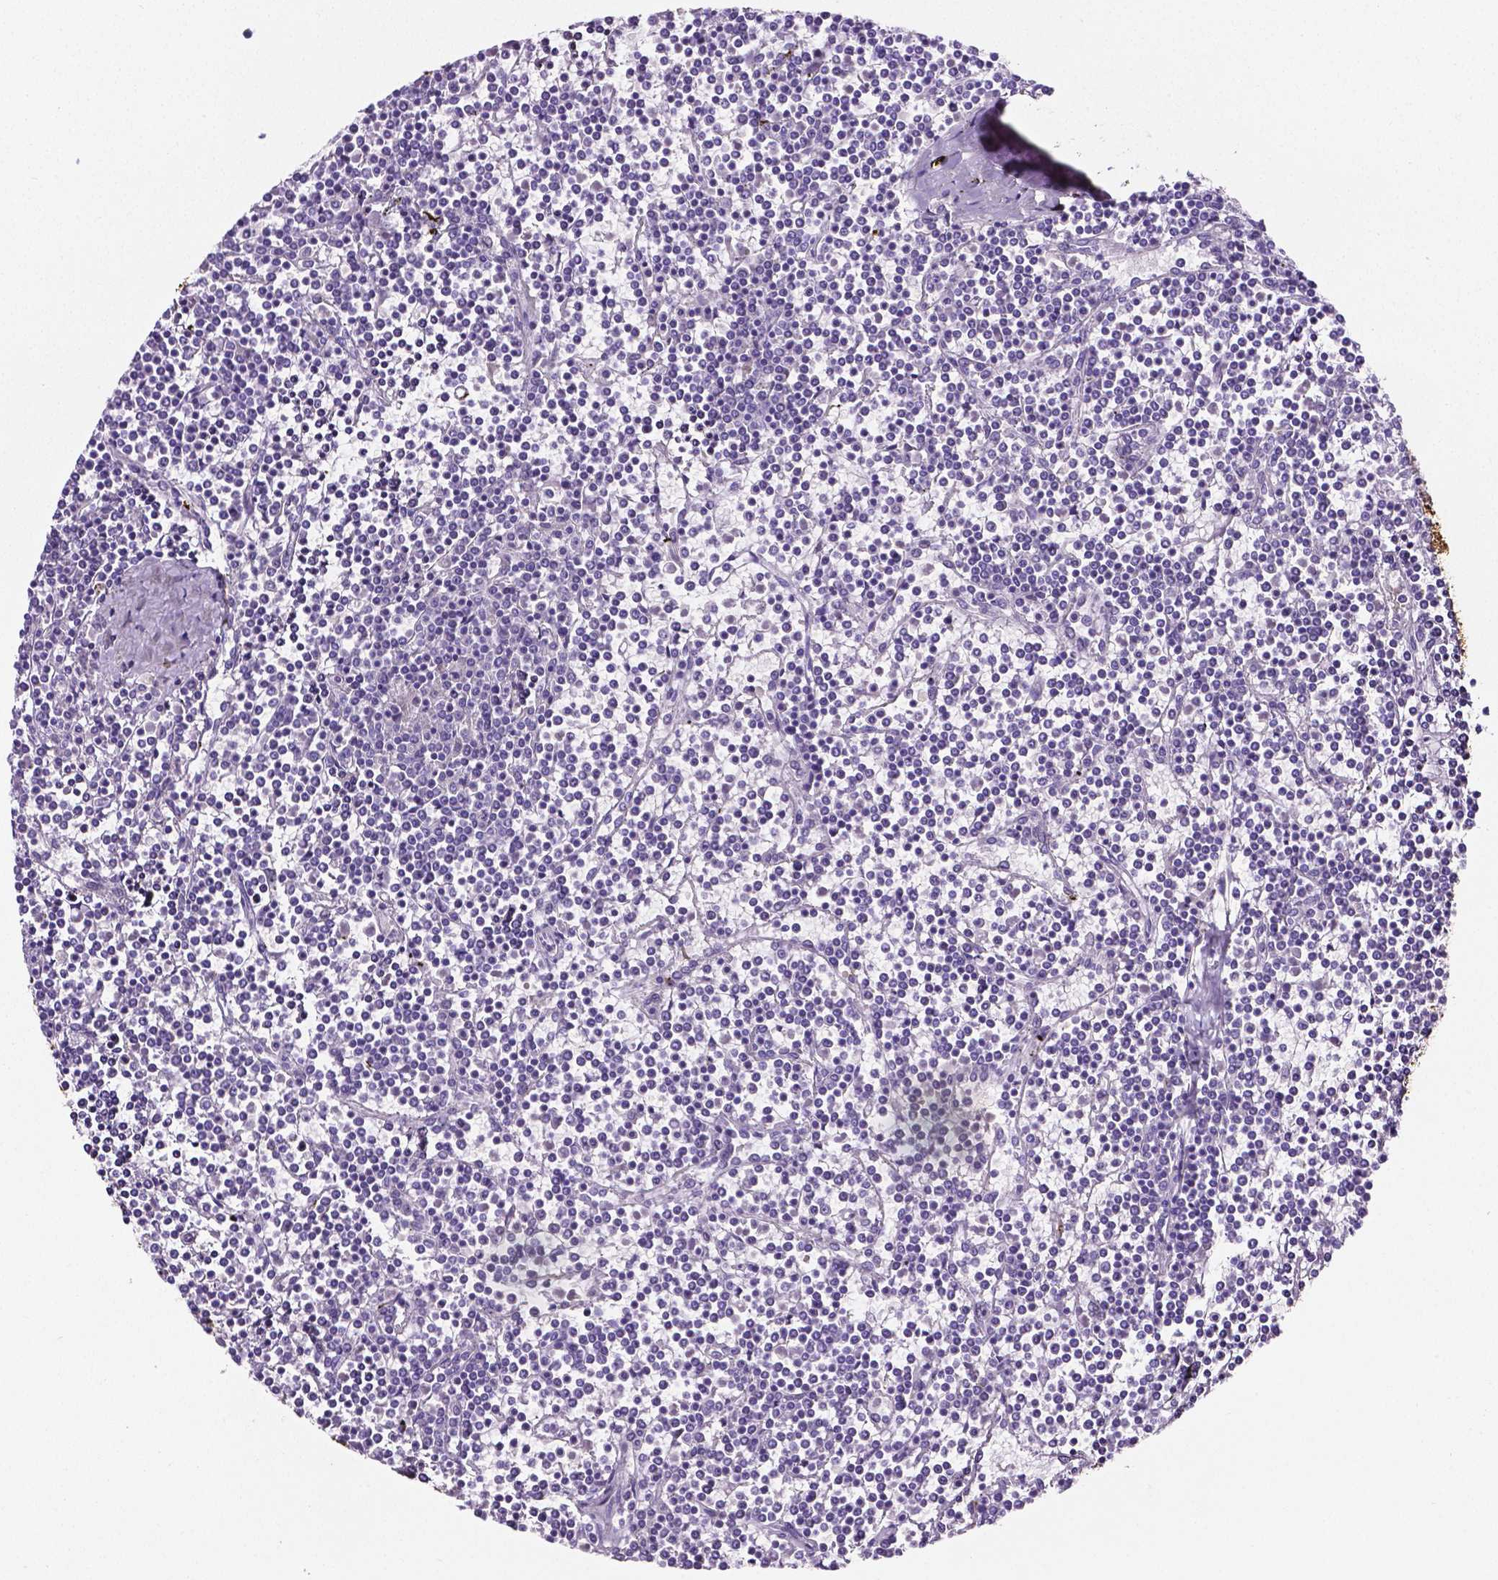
{"staining": {"intensity": "negative", "quantity": "none", "location": "none"}, "tissue": "lymphoma", "cell_type": "Tumor cells", "image_type": "cancer", "snomed": [{"axis": "morphology", "description": "Malignant lymphoma, non-Hodgkin's type, Low grade"}, {"axis": "topography", "description": "Spleen"}], "caption": "Tumor cells are negative for brown protein staining in malignant lymphoma, non-Hodgkin's type (low-grade).", "gene": "SLC22A2", "patient": {"sex": "female", "age": 19}}